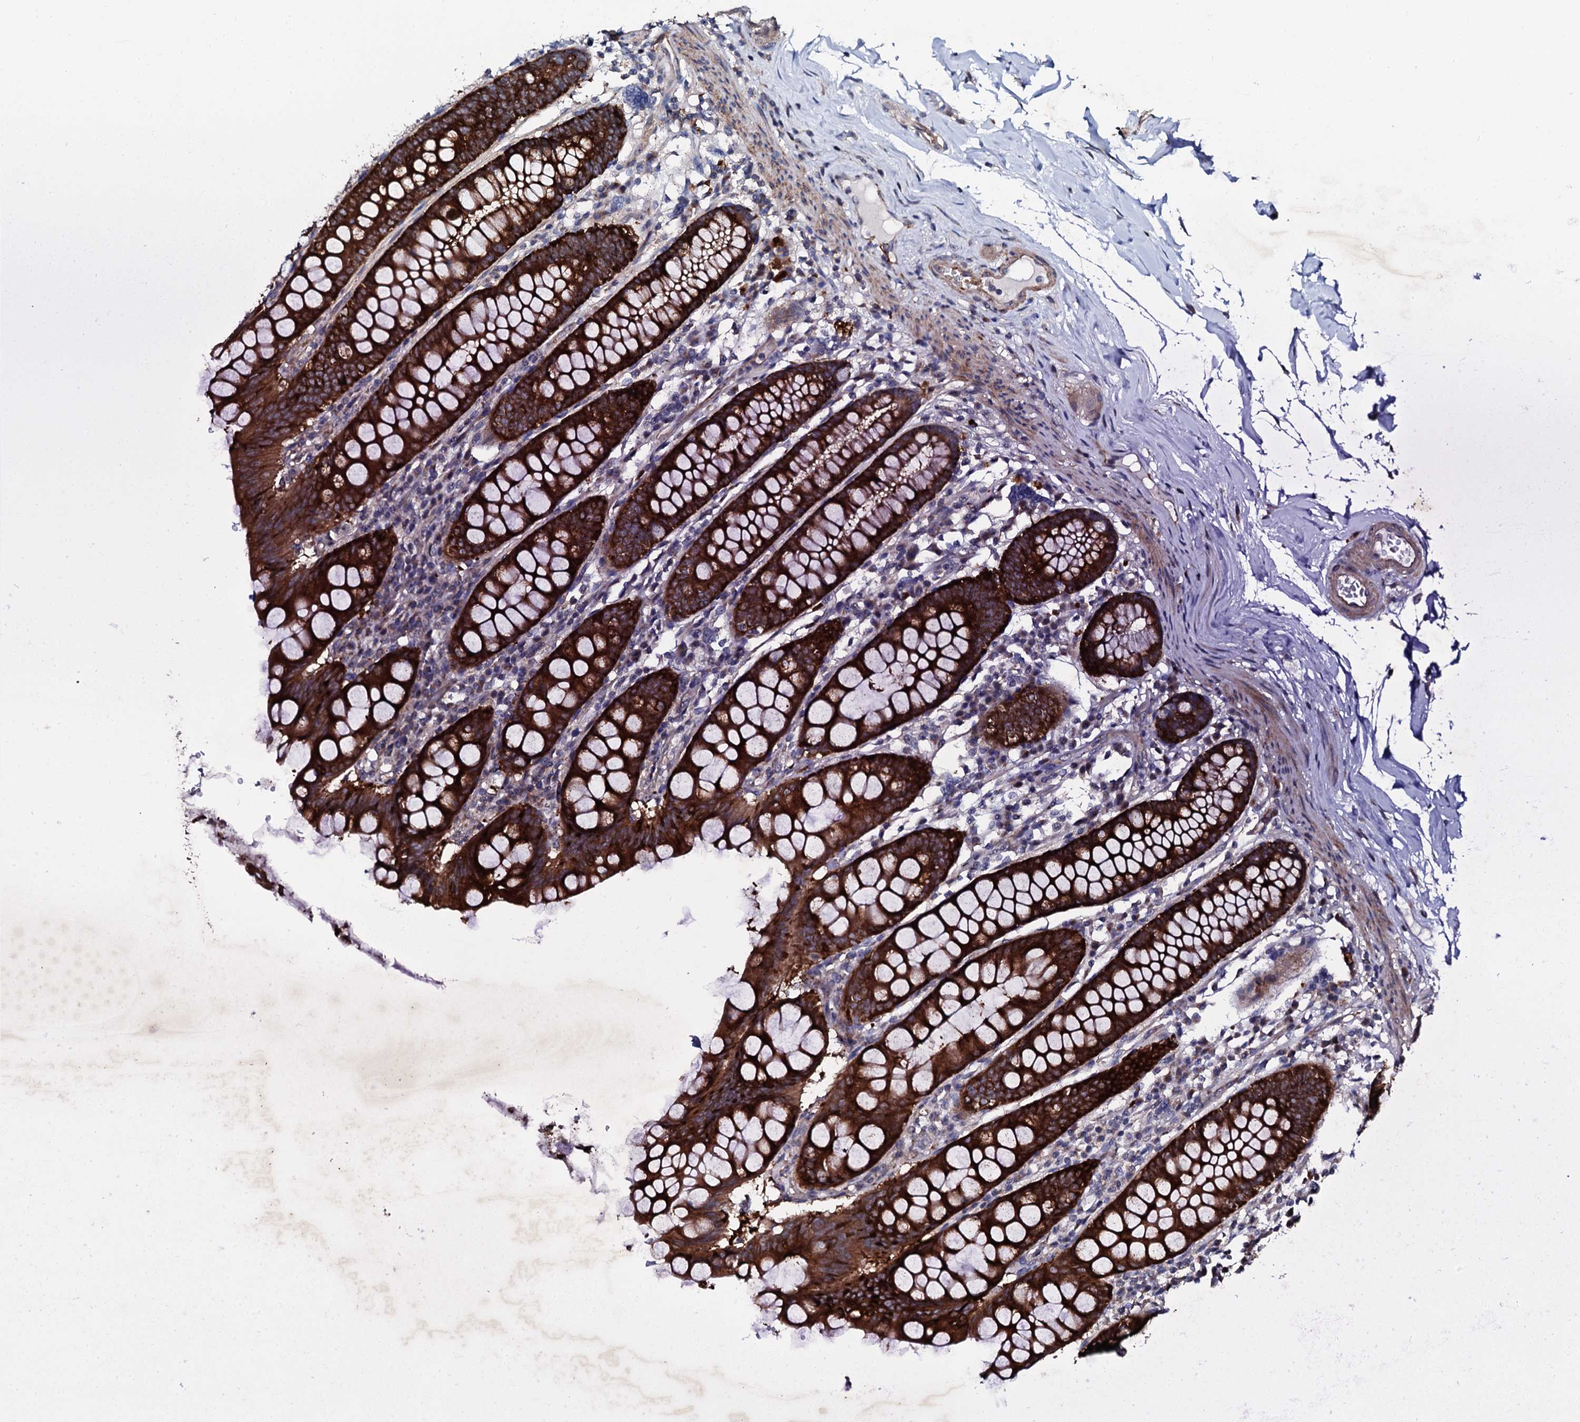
{"staining": {"intensity": "moderate", "quantity": ">75%", "location": "cytoplasmic/membranous"}, "tissue": "colon", "cell_type": "Endothelial cells", "image_type": "normal", "snomed": [{"axis": "morphology", "description": "Normal tissue, NOS"}, {"axis": "topography", "description": "Colon"}], "caption": "Endothelial cells exhibit medium levels of moderate cytoplasmic/membranous expression in about >75% of cells in unremarkable human colon.", "gene": "GTPBP4", "patient": {"sex": "female", "age": 79}}